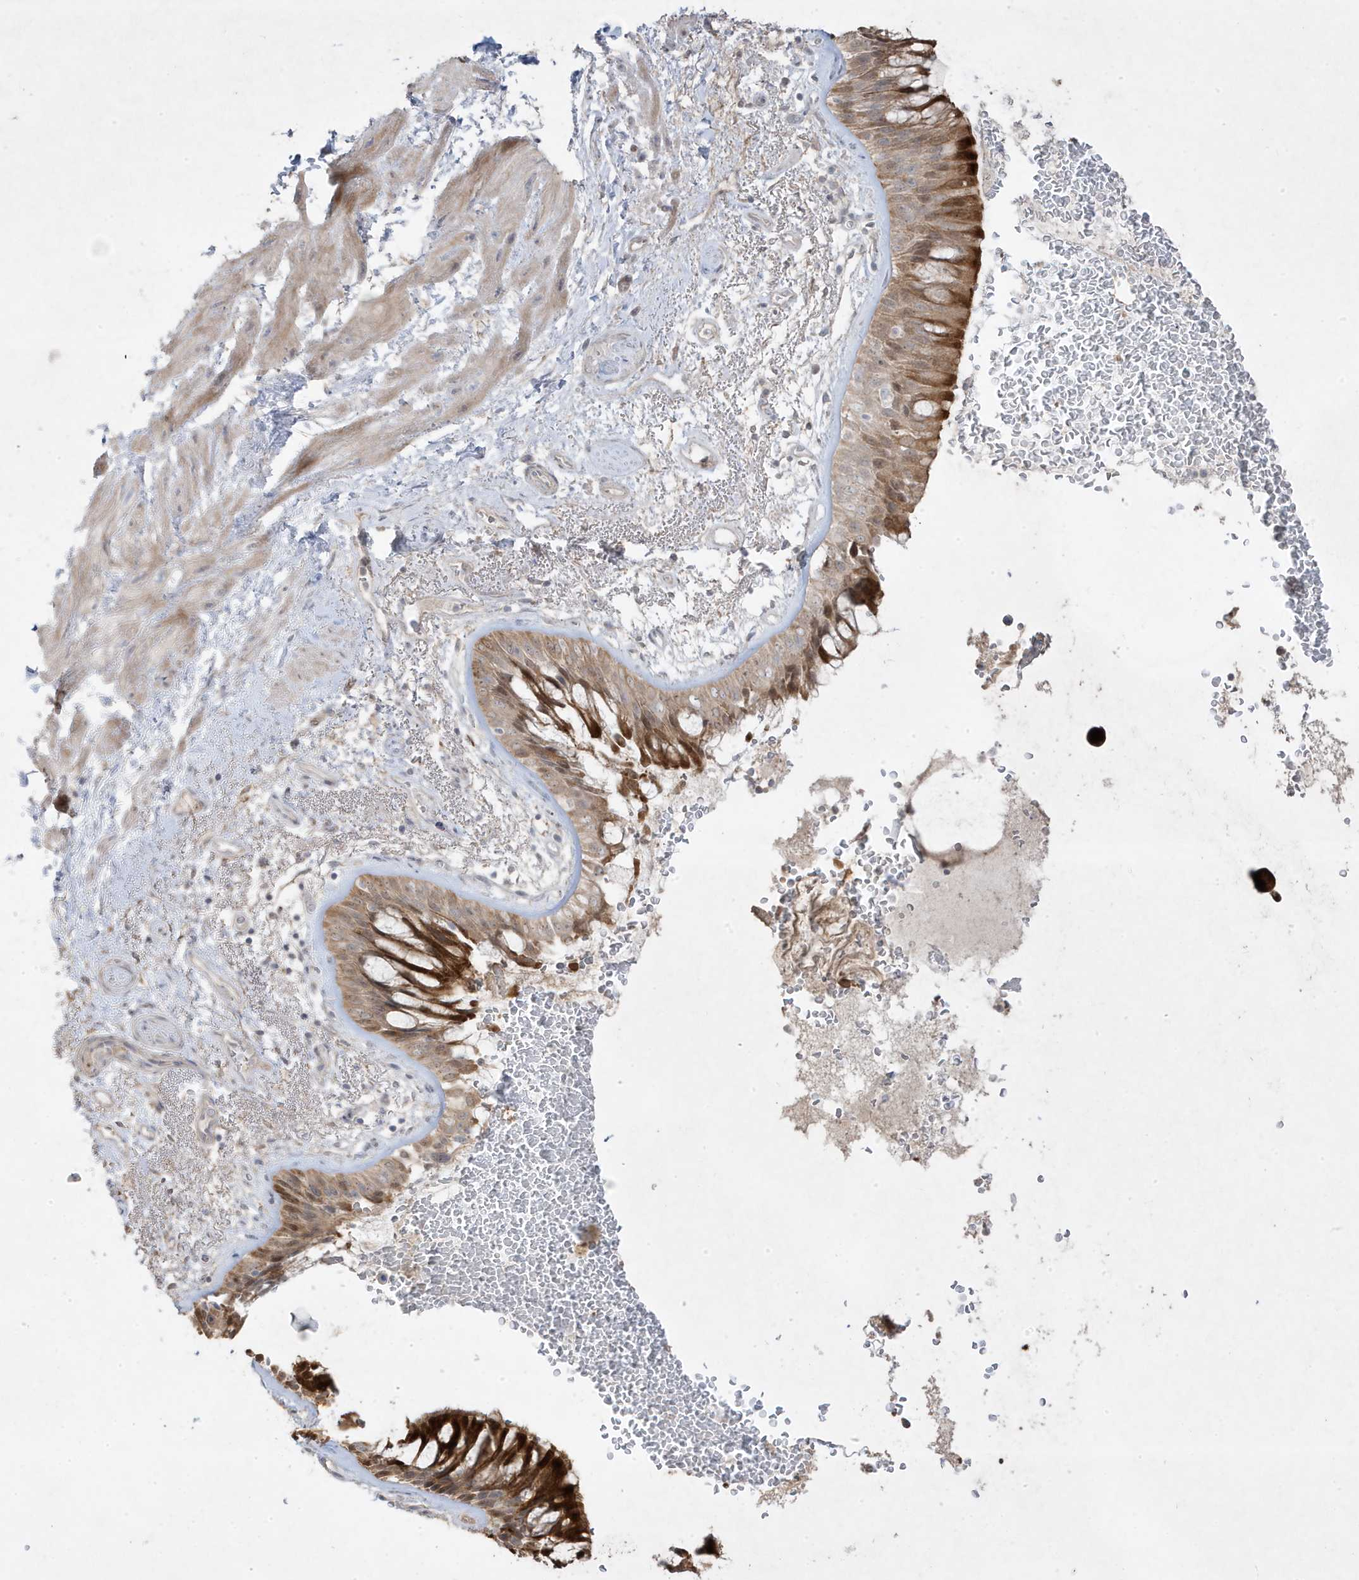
{"staining": {"intensity": "strong", "quantity": ">75%", "location": "cytoplasmic/membranous"}, "tissue": "bronchus", "cell_type": "Respiratory epithelial cells", "image_type": "normal", "snomed": [{"axis": "morphology", "description": "Normal tissue, NOS"}, {"axis": "morphology", "description": "Squamous cell carcinoma, NOS"}, {"axis": "topography", "description": "Lymph node"}, {"axis": "topography", "description": "Bronchus"}, {"axis": "topography", "description": "Lung"}], "caption": "This image reveals IHC staining of unremarkable human bronchus, with high strong cytoplasmic/membranous staining in approximately >75% of respiratory epithelial cells.", "gene": "RGL4", "patient": {"sex": "male", "age": 66}}